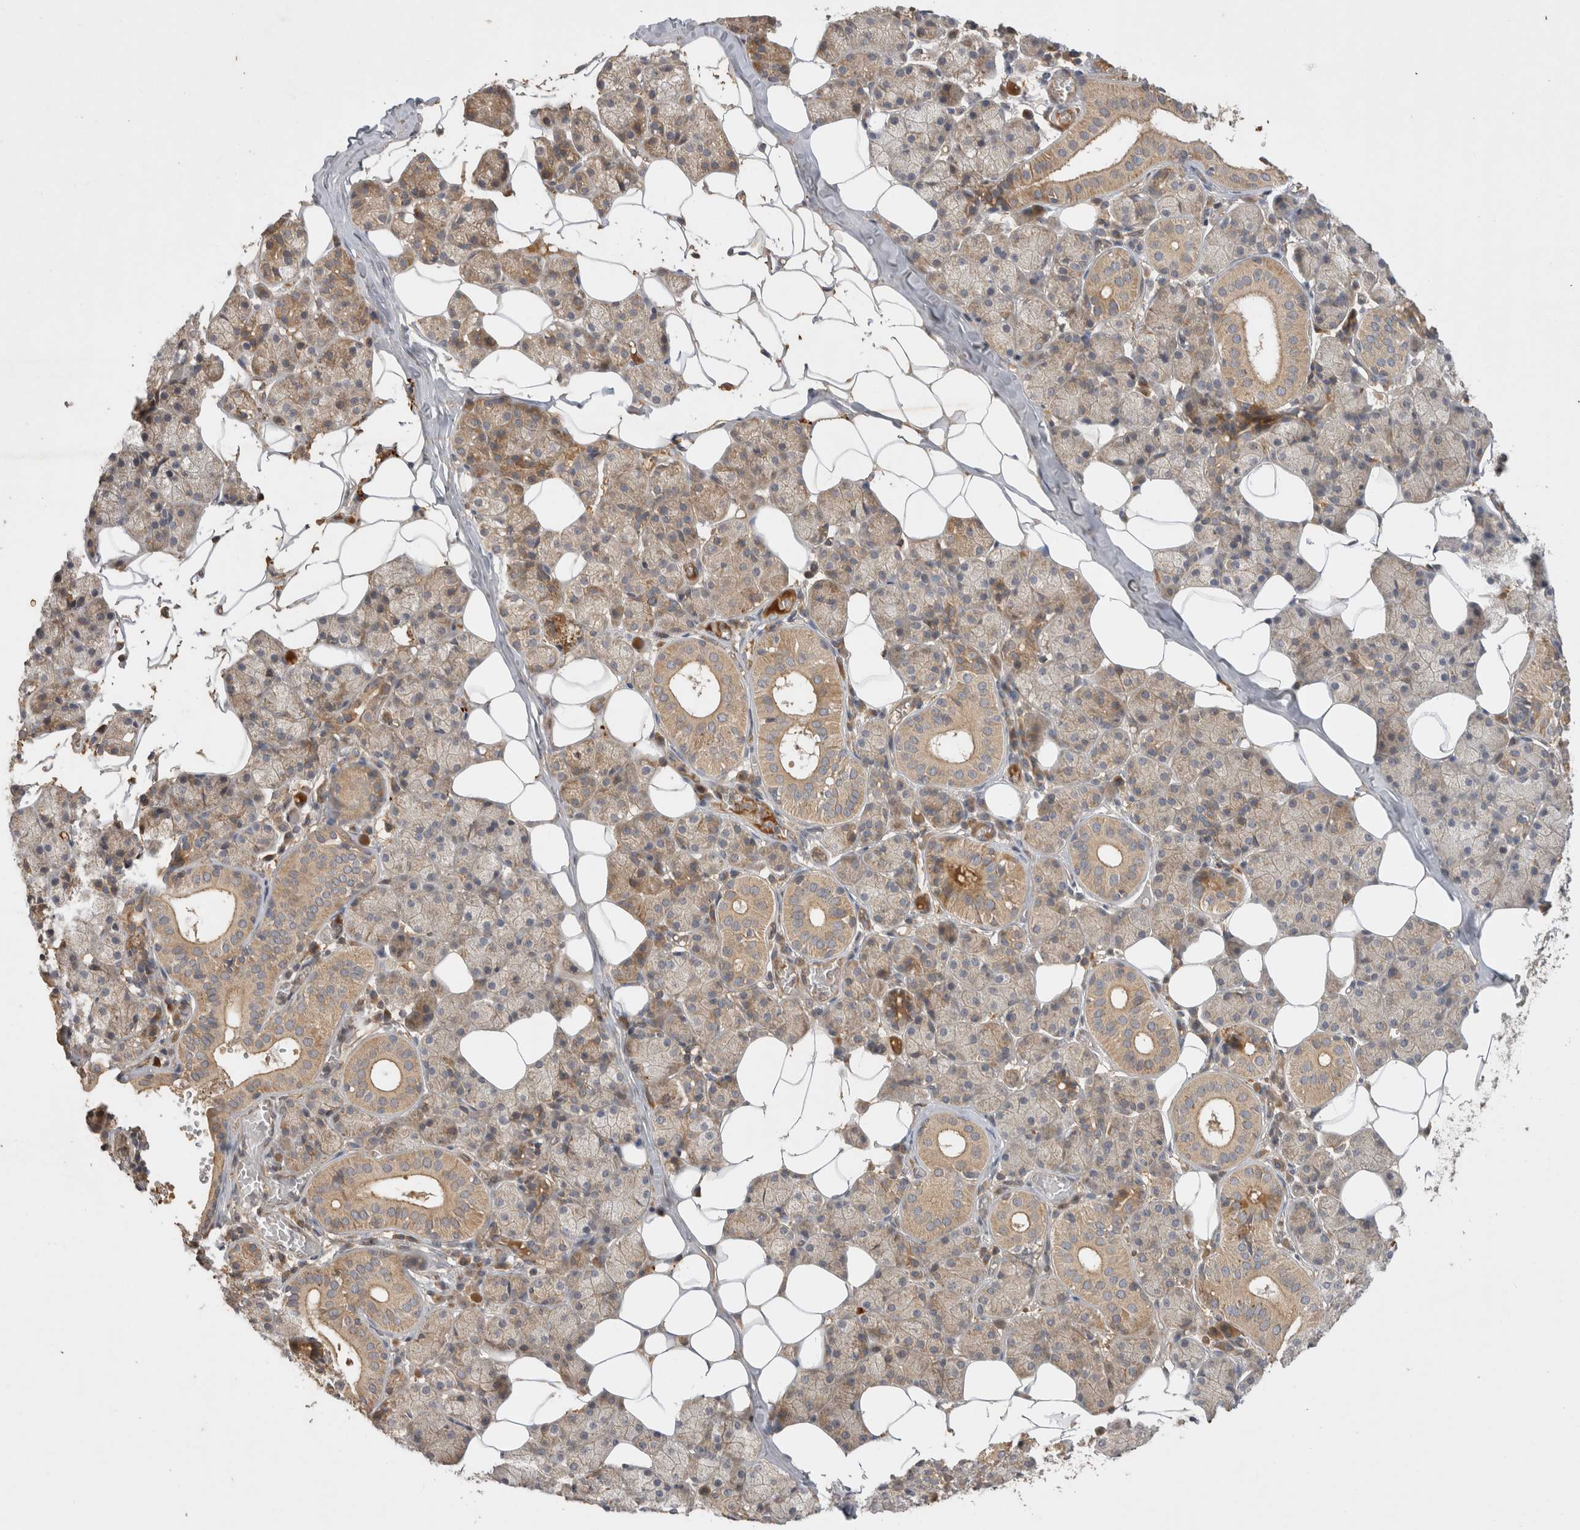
{"staining": {"intensity": "weak", "quantity": "25%-75%", "location": "cytoplasmic/membranous"}, "tissue": "salivary gland", "cell_type": "Glandular cells", "image_type": "normal", "snomed": [{"axis": "morphology", "description": "Normal tissue, NOS"}, {"axis": "topography", "description": "Salivary gland"}], "caption": "Immunohistochemical staining of benign human salivary gland displays 25%-75% levels of weak cytoplasmic/membranous protein staining in approximately 25%-75% of glandular cells.", "gene": "PPP1R42", "patient": {"sex": "female", "age": 33}}